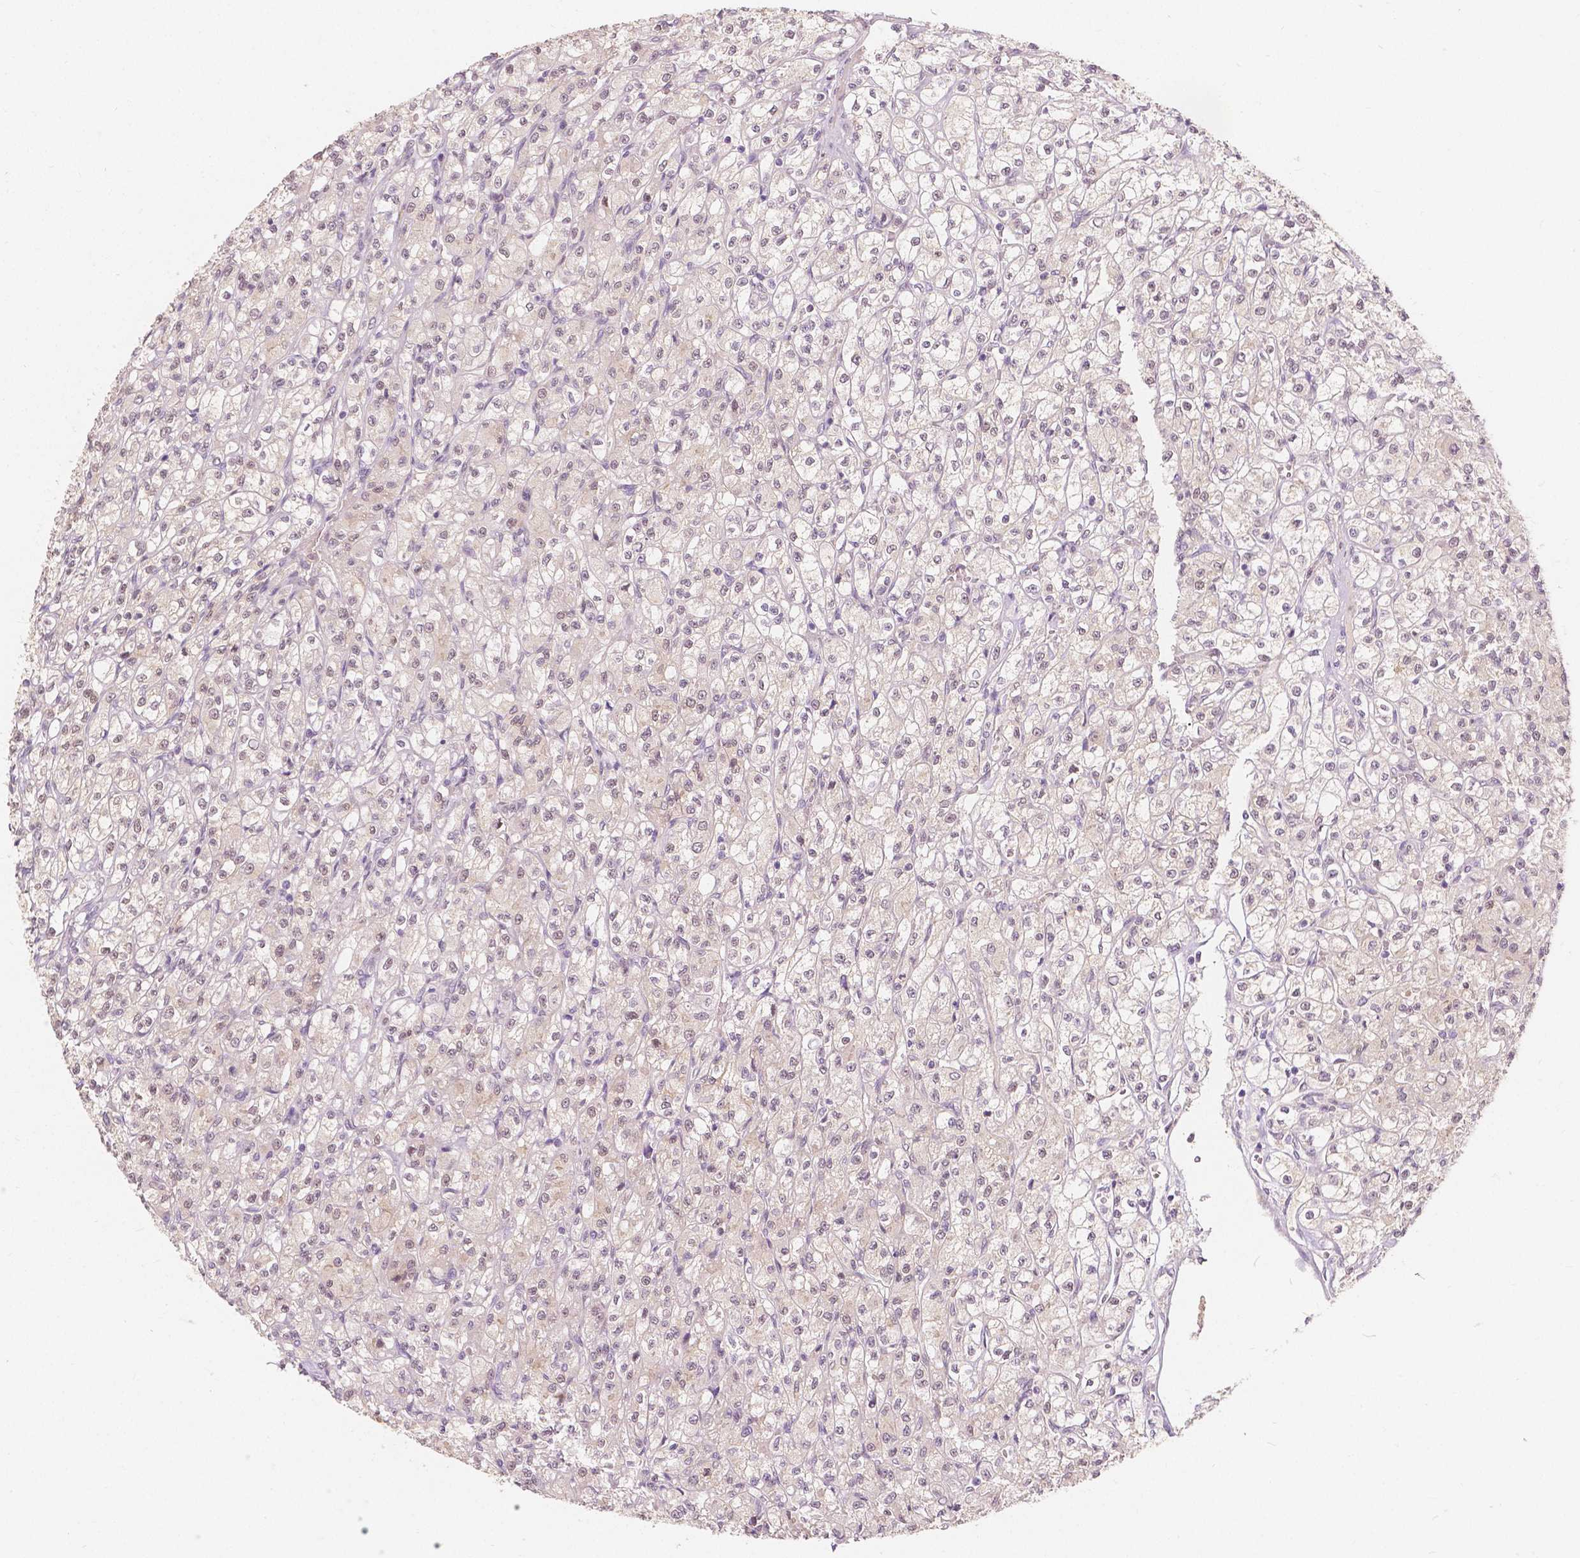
{"staining": {"intensity": "negative", "quantity": "none", "location": "none"}, "tissue": "renal cancer", "cell_type": "Tumor cells", "image_type": "cancer", "snomed": [{"axis": "morphology", "description": "Adenocarcinoma, NOS"}, {"axis": "topography", "description": "Kidney"}], "caption": "High power microscopy image of an immunohistochemistry micrograph of renal cancer (adenocarcinoma), revealing no significant expression in tumor cells. (Stains: DAB IHC with hematoxylin counter stain, Microscopy: brightfield microscopy at high magnification).", "gene": "NAPRT", "patient": {"sex": "female", "age": 70}}